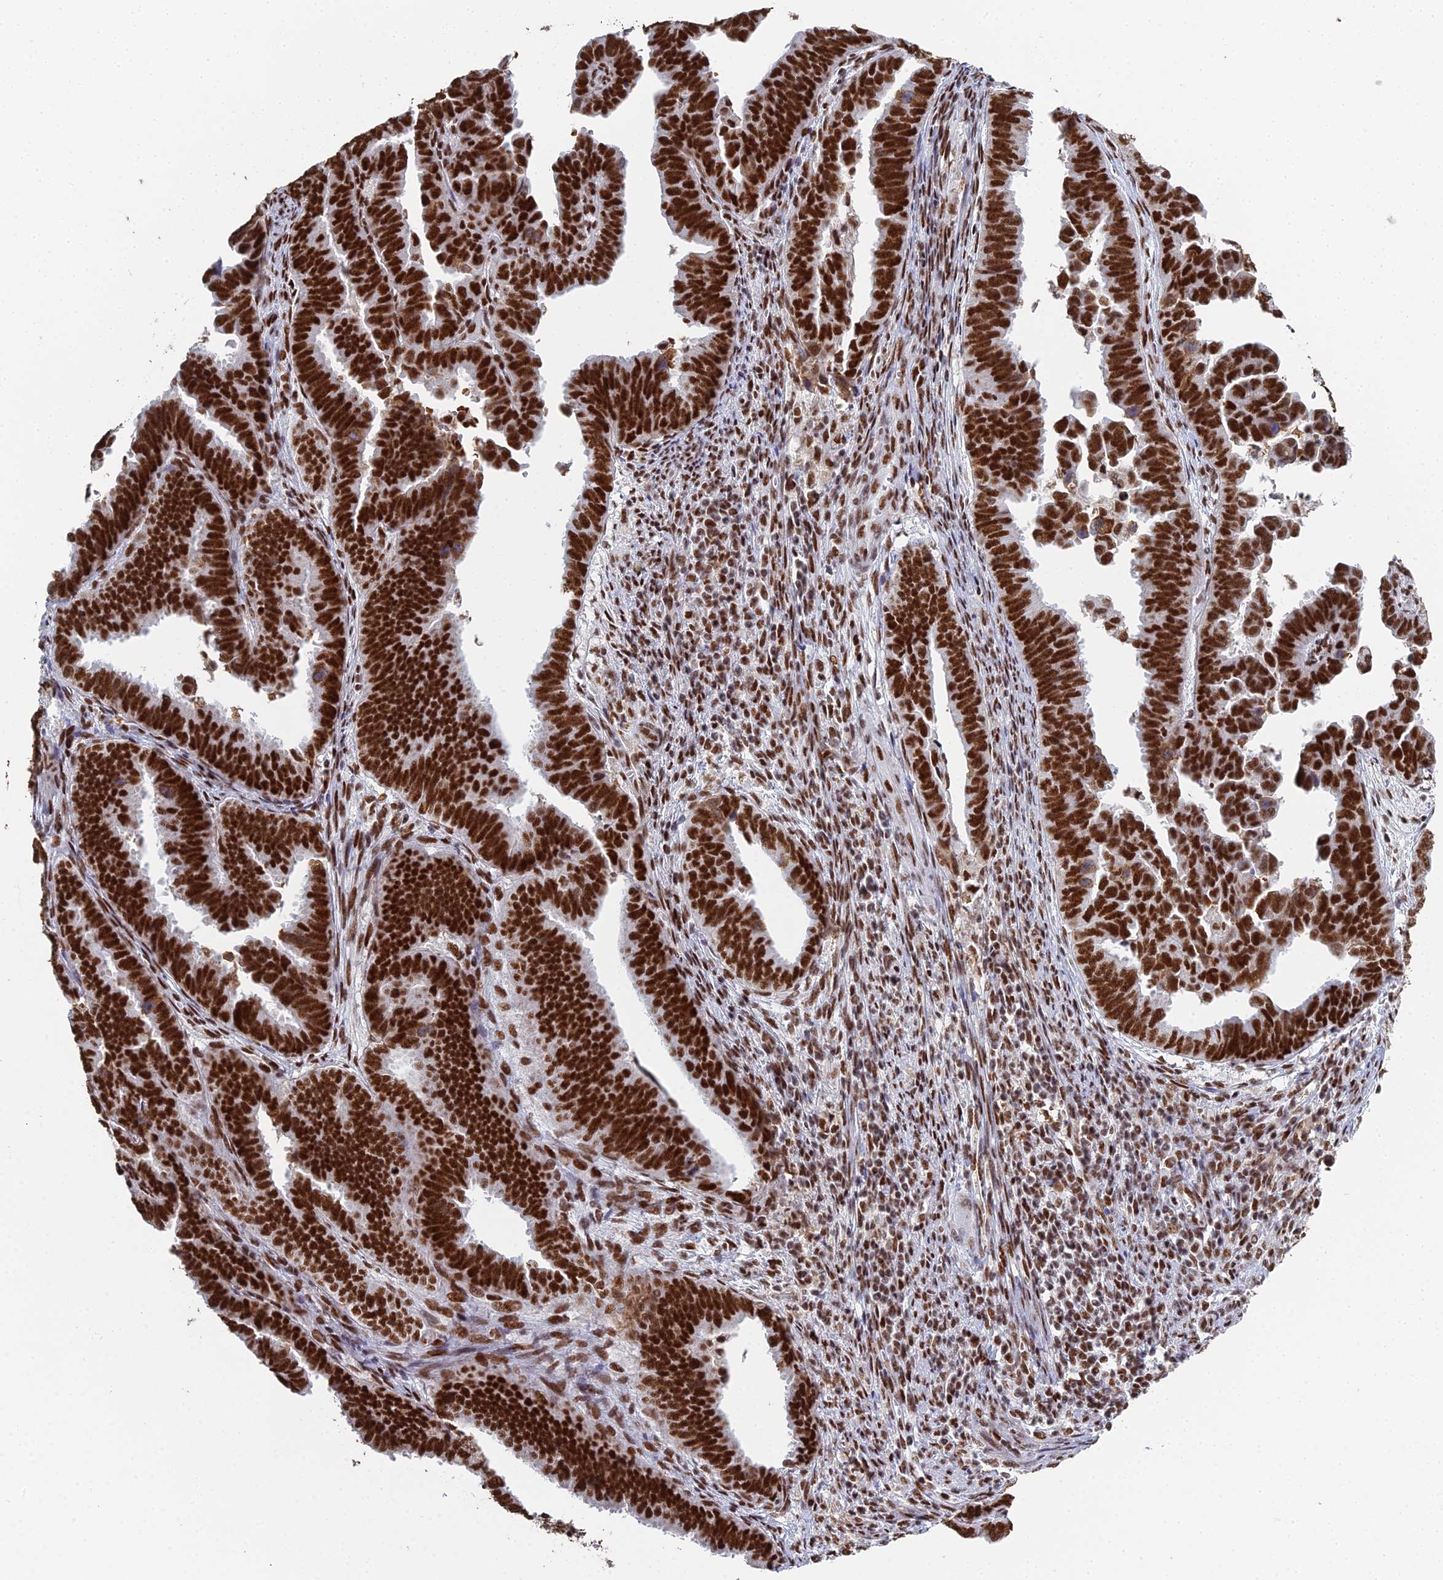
{"staining": {"intensity": "strong", "quantity": ">75%", "location": "nuclear"}, "tissue": "endometrial cancer", "cell_type": "Tumor cells", "image_type": "cancer", "snomed": [{"axis": "morphology", "description": "Adenocarcinoma, NOS"}, {"axis": "topography", "description": "Endometrium"}], "caption": "Tumor cells demonstrate strong nuclear positivity in approximately >75% of cells in endometrial cancer. (IHC, brightfield microscopy, high magnification).", "gene": "SF3B3", "patient": {"sex": "female", "age": 75}}